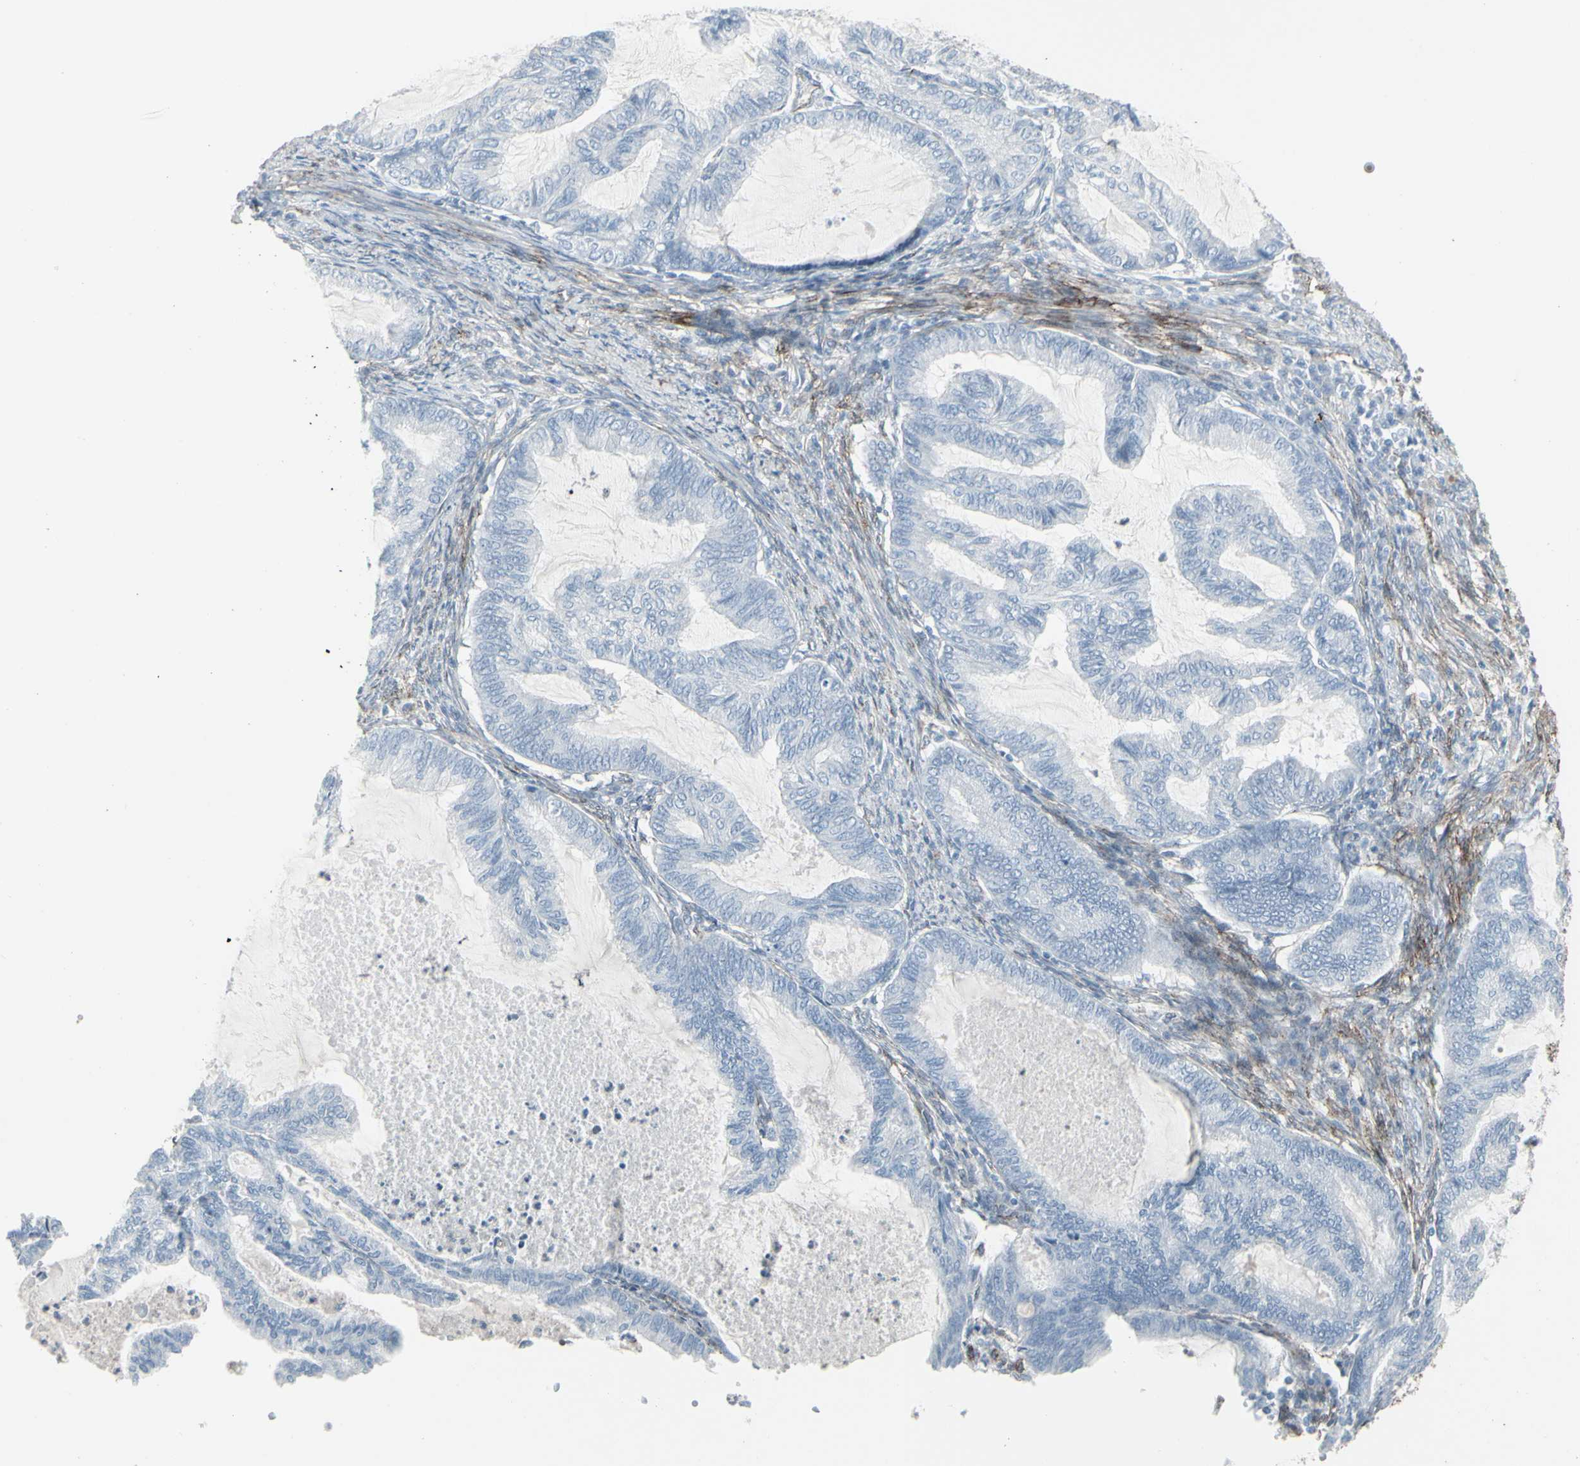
{"staining": {"intensity": "negative", "quantity": "none", "location": "none"}, "tissue": "cervical cancer", "cell_type": "Tumor cells", "image_type": "cancer", "snomed": [{"axis": "morphology", "description": "Normal tissue, NOS"}, {"axis": "morphology", "description": "Adenocarcinoma, NOS"}, {"axis": "topography", "description": "Cervix"}, {"axis": "topography", "description": "Endometrium"}], "caption": "There is no significant staining in tumor cells of adenocarcinoma (cervical).", "gene": "GJA1", "patient": {"sex": "female", "age": 86}}